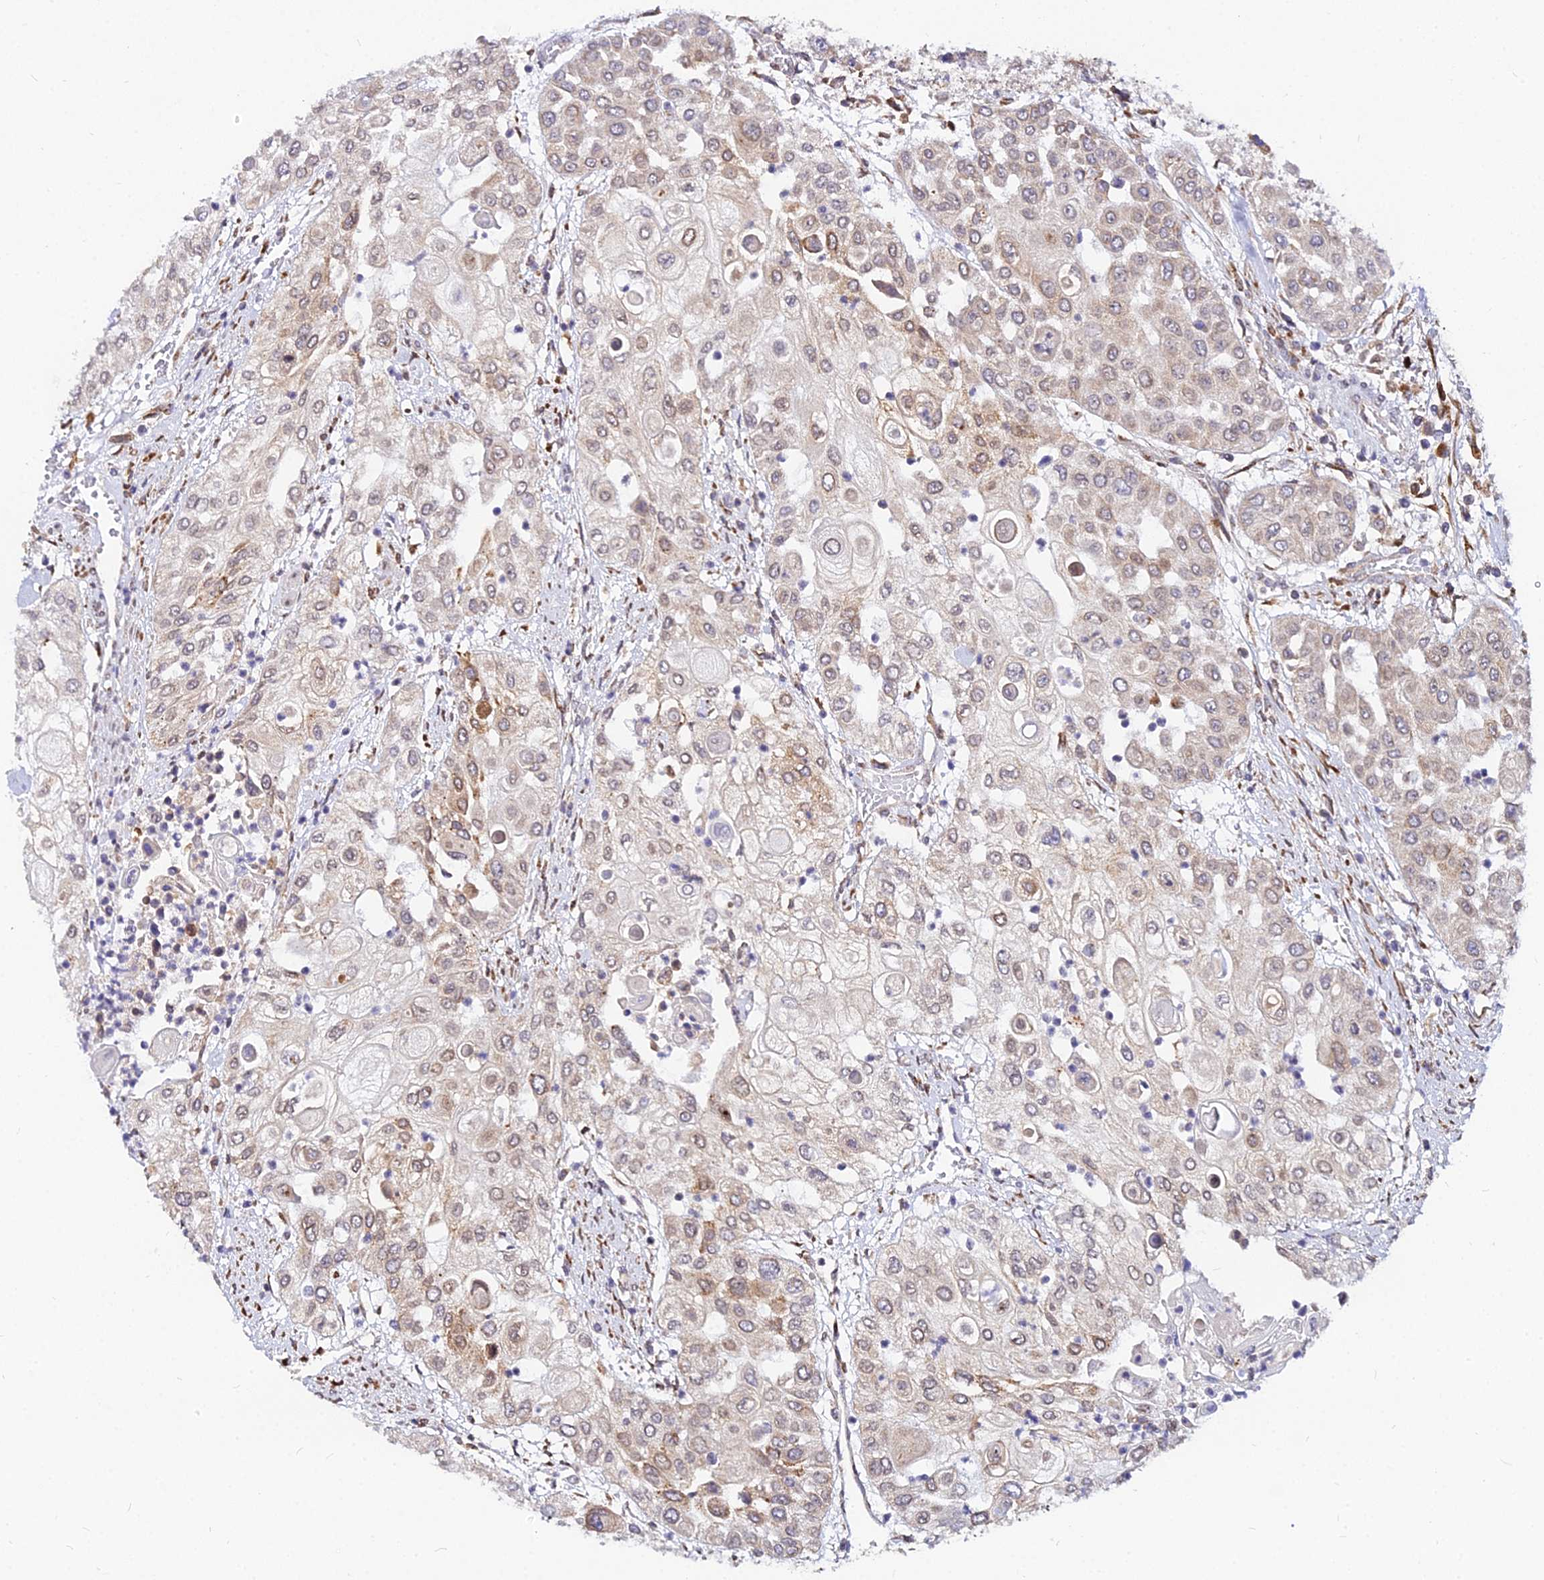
{"staining": {"intensity": "weak", "quantity": ">75%", "location": "cytoplasmic/membranous"}, "tissue": "urothelial cancer", "cell_type": "Tumor cells", "image_type": "cancer", "snomed": [{"axis": "morphology", "description": "Urothelial carcinoma, High grade"}, {"axis": "topography", "description": "Urinary bladder"}], "caption": "A brown stain highlights weak cytoplasmic/membranous staining of a protein in human urothelial cancer tumor cells.", "gene": "RNF121", "patient": {"sex": "female", "age": 79}}